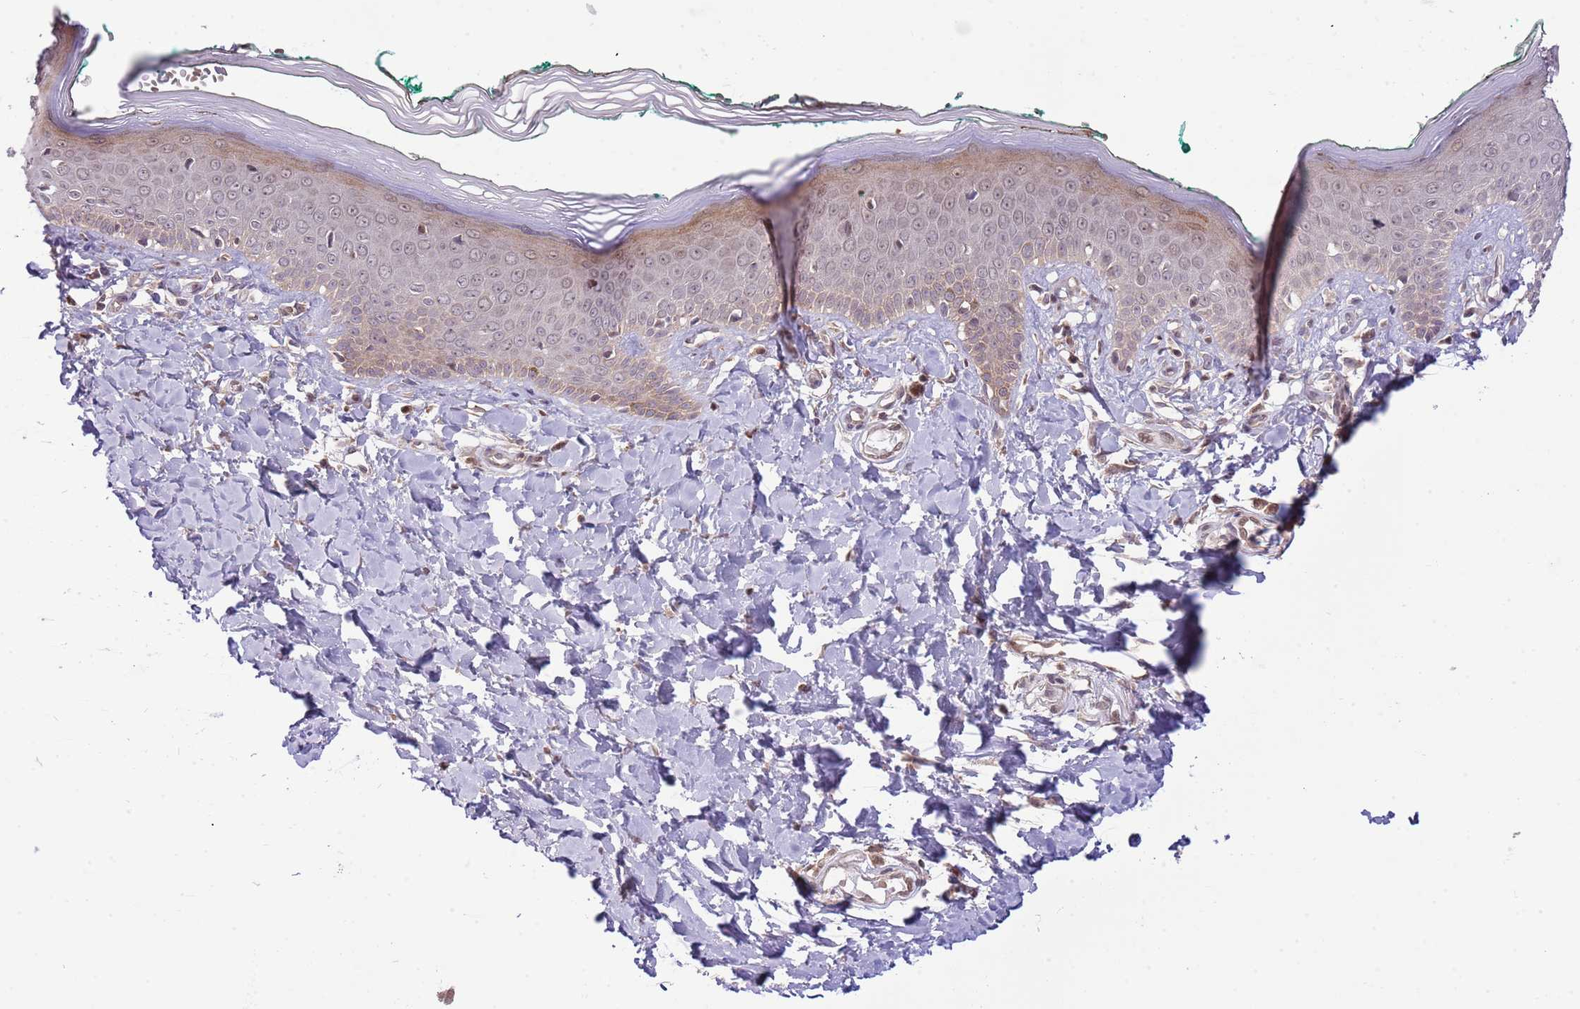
{"staining": {"intensity": "weak", "quantity": "<25%", "location": "cytoplasmic/membranous"}, "tissue": "skin", "cell_type": "Fibroblasts", "image_type": "normal", "snomed": [{"axis": "morphology", "description": "Normal tissue, NOS"}, {"axis": "morphology", "description": "Malignant melanoma, NOS"}, {"axis": "topography", "description": "Skin"}], "caption": "This is an IHC histopathology image of unremarkable skin. There is no expression in fibroblasts.", "gene": "CHD1", "patient": {"sex": "male", "age": 62}}